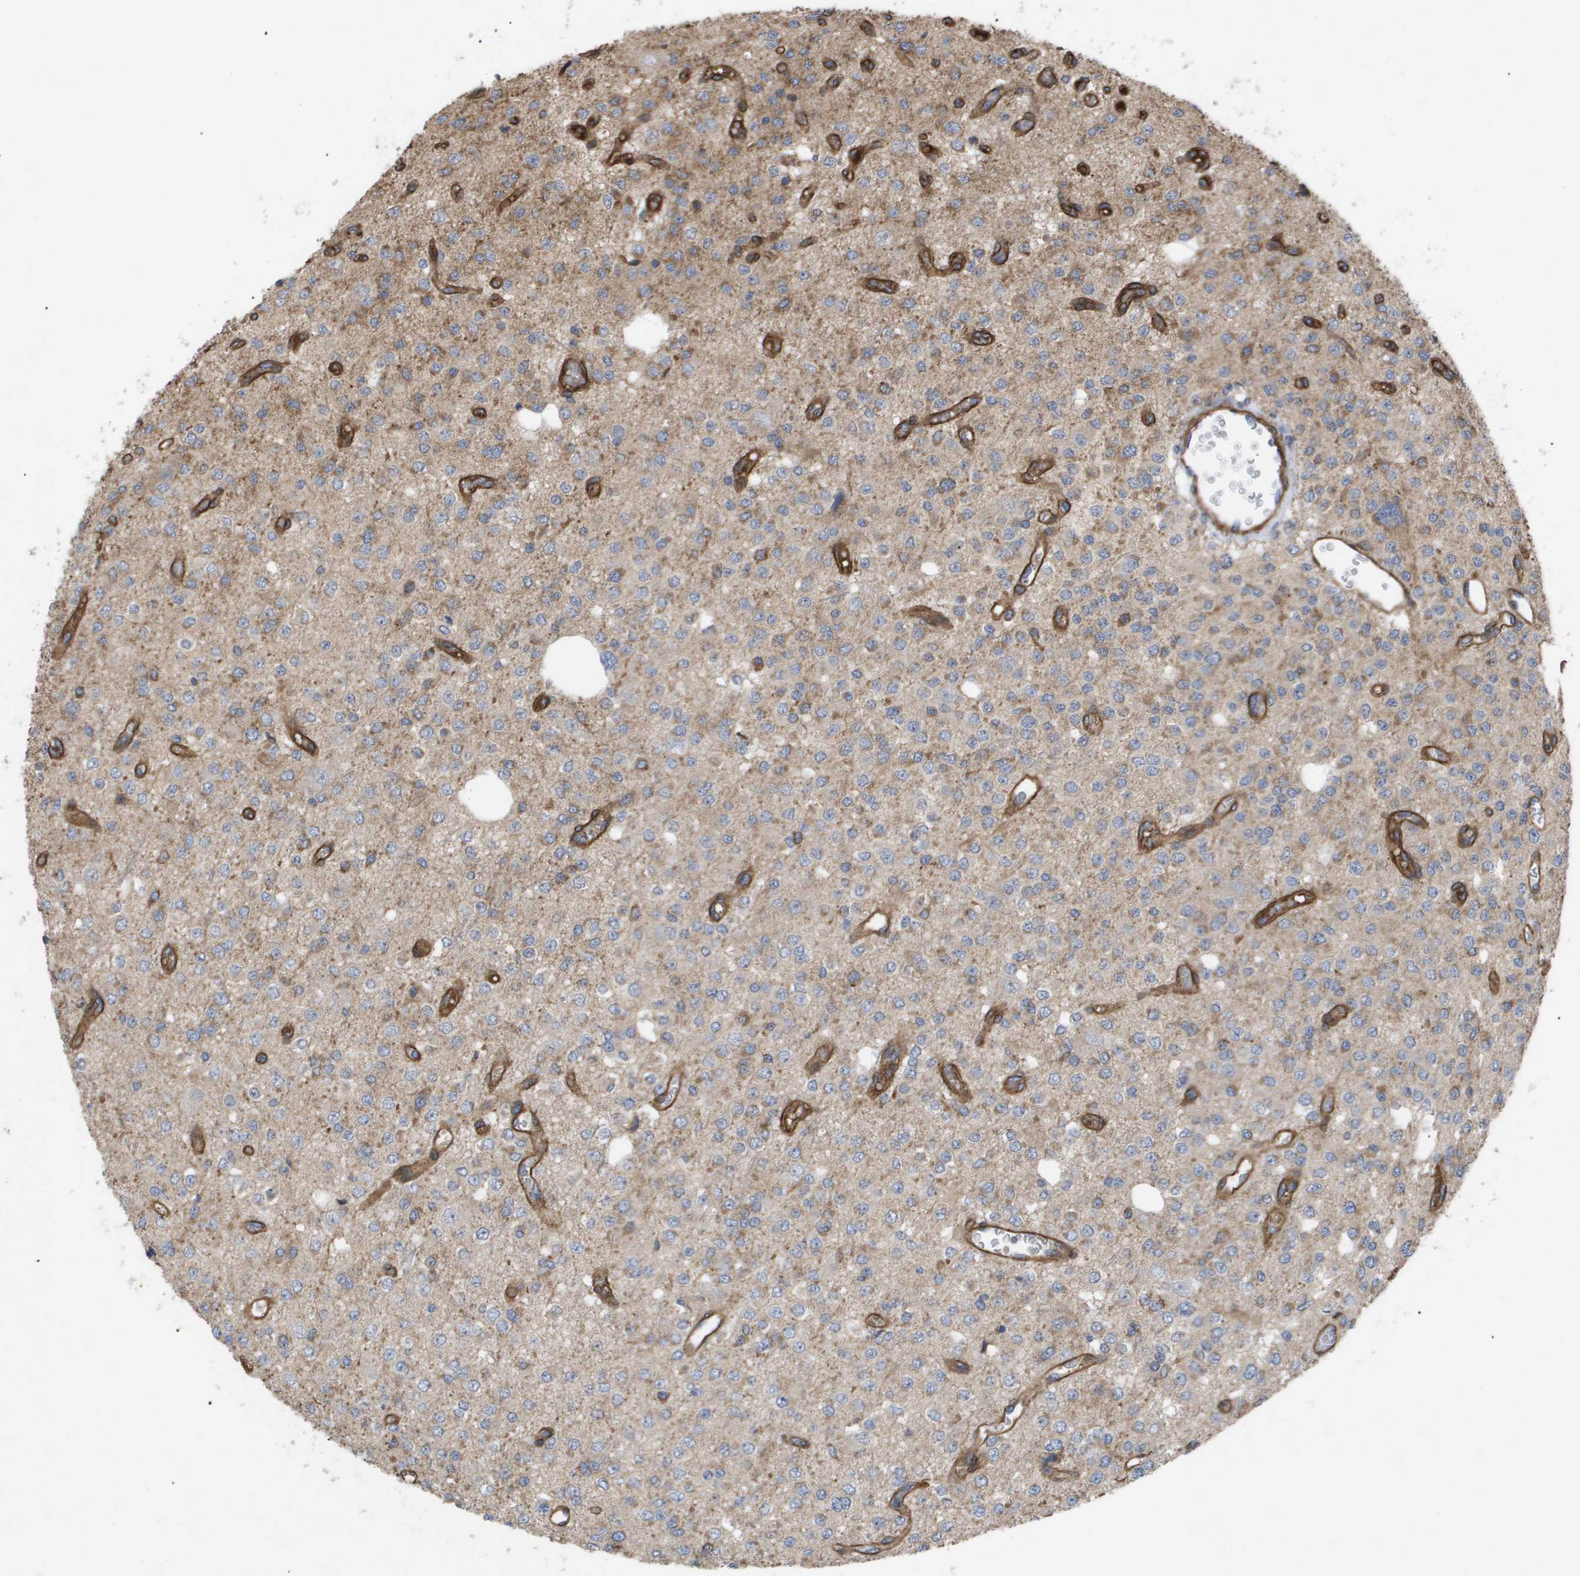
{"staining": {"intensity": "moderate", "quantity": "25%-75%", "location": "cytoplasmic/membranous"}, "tissue": "glioma", "cell_type": "Tumor cells", "image_type": "cancer", "snomed": [{"axis": "morphology", "description": "Glioma, malignant, Low grade"}, {"axis": "topography", "description": "Brain"}], "caption": "This histopathology image exhibits IHC staining of human glioma, with medium moderate cytoplasmic/membranous positivity in approximately 25%-75% of tumor cells.", "gene": "TNS1", "patient": {"sex": "male", "age": 38}}